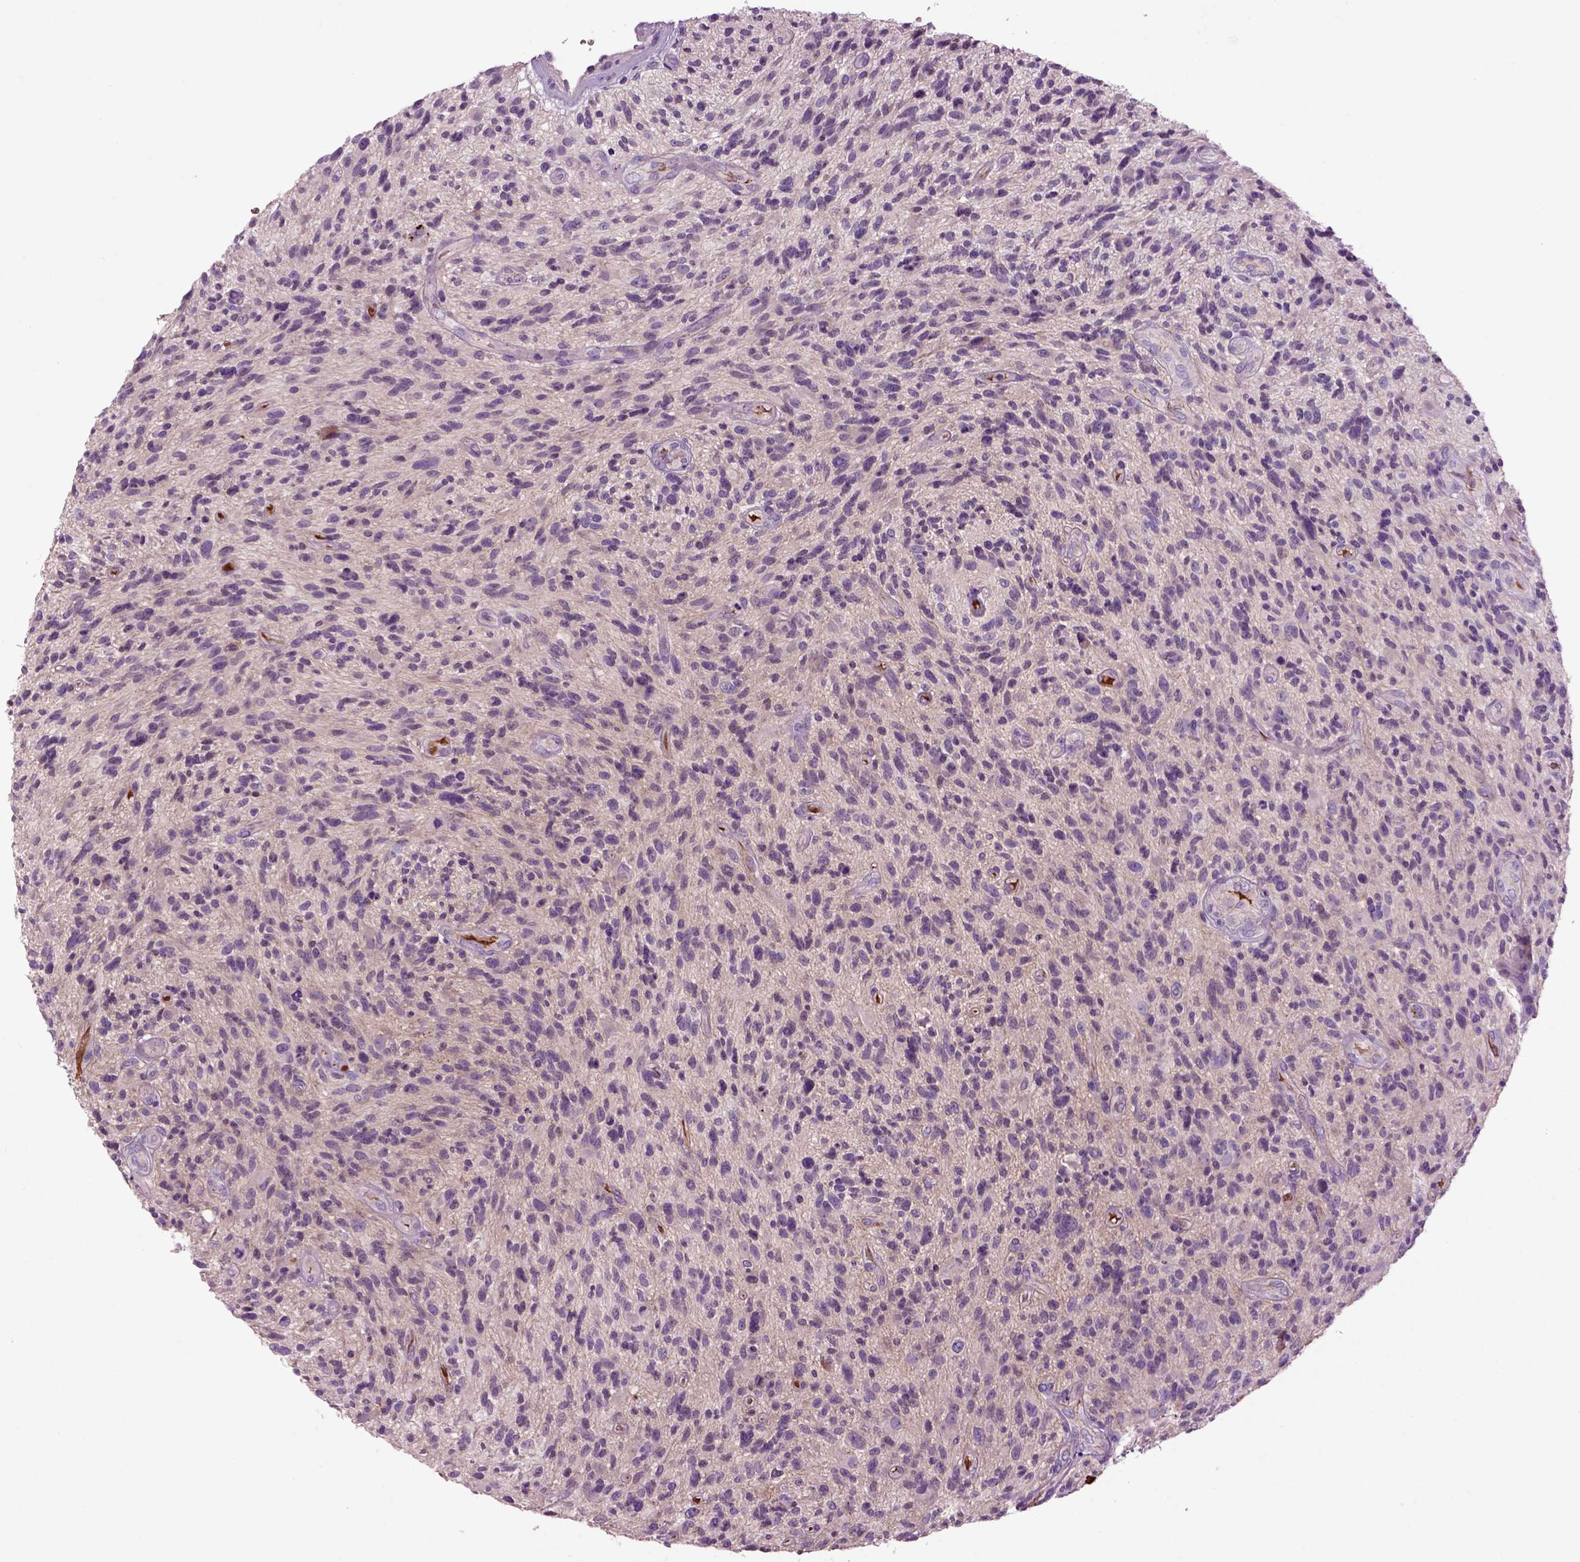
{"staining": {"intensity": "negative", "quantity": "none", "location": "none"}, "tissue": "glioma", "cell_type": "Tumor cells", "image_type": "cancer", "snomed": [{"axis": "morphology", "description": "Glioma, malignant, High grade"}, {"axis": "topography", "description": "Brain"}], "caption": "This is an immunohistochemistry (IHC) micrograph of glioma. There is no staining in tumor cells.", "gene": "SPON1", "patient": {"sex": "male", "age": 47}}